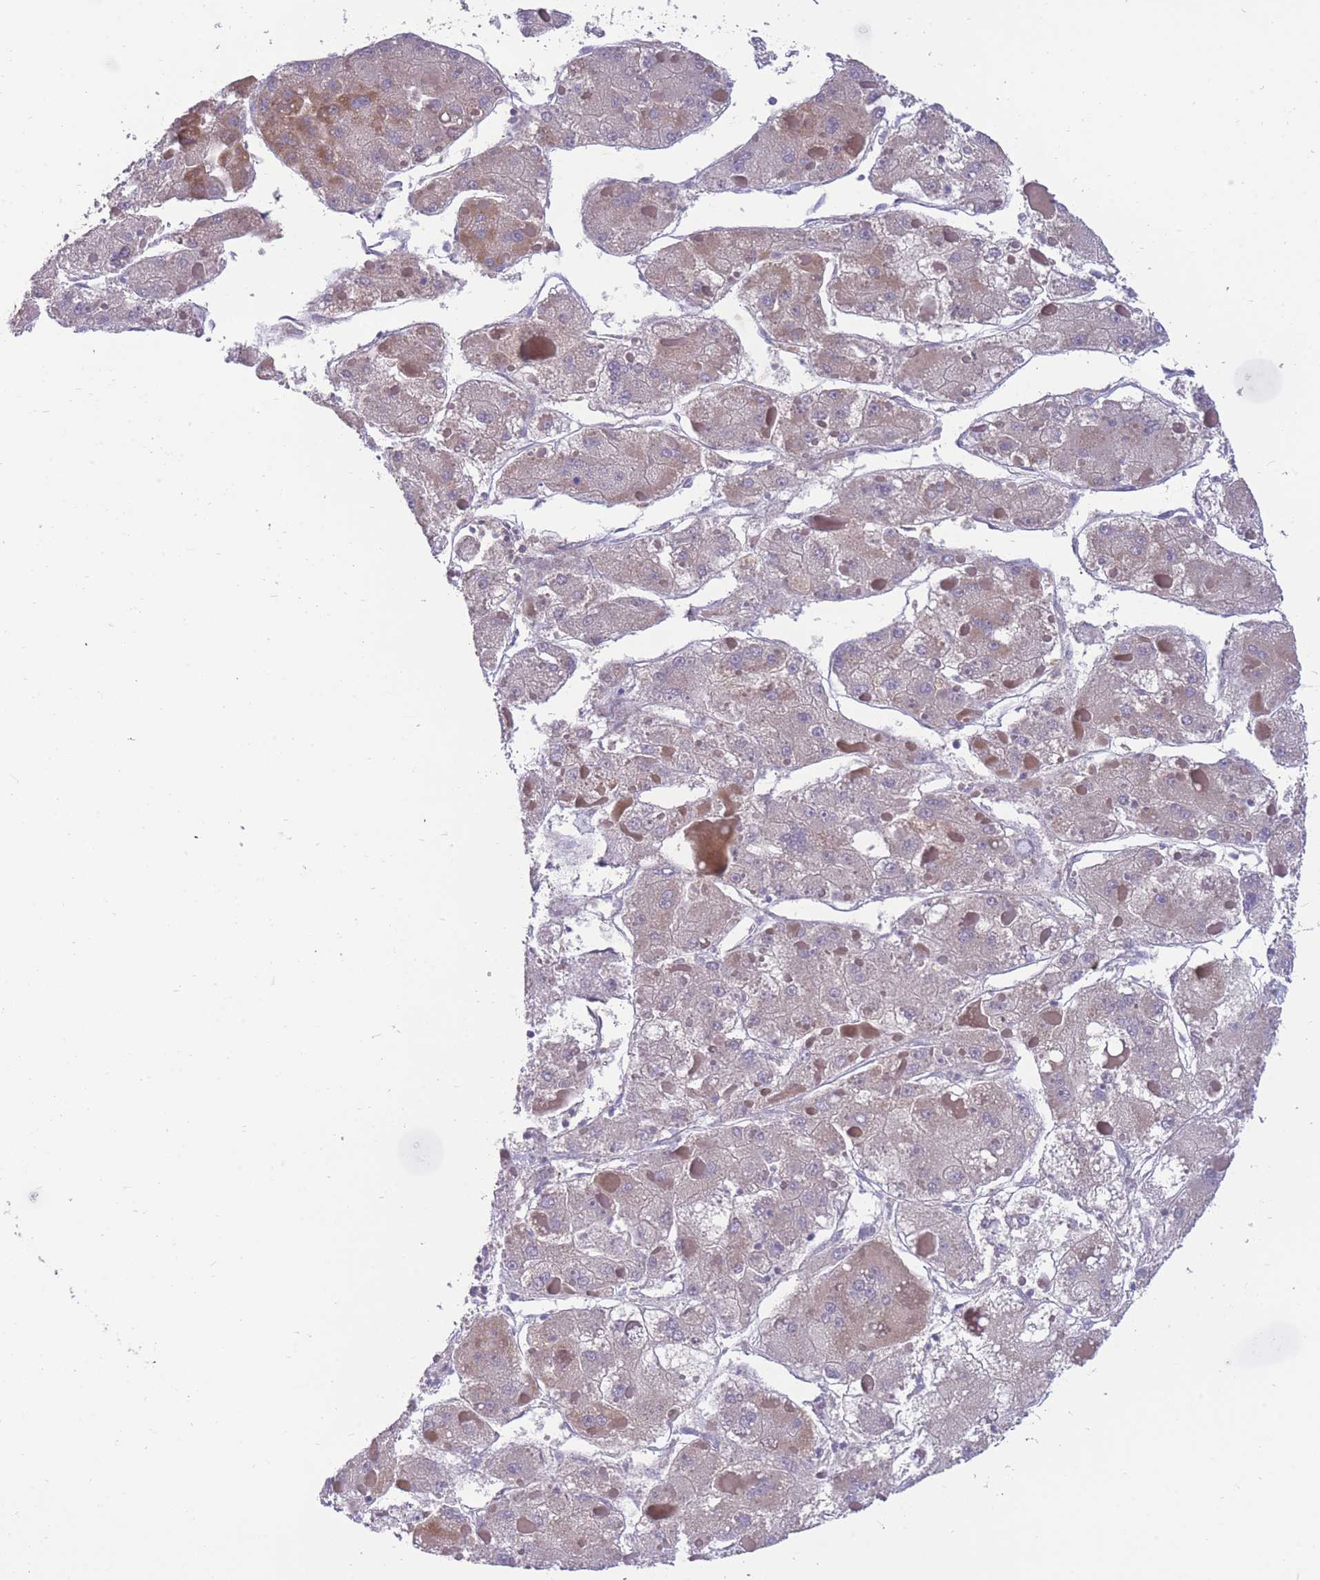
{"staining": {"intensity": "moderate", "quantity": "<25%", "location": "cytoplasmic/membranous"}, "tissue": "liver cancer", "cell_type": "Tumor cells", "image_type": "cancer", "snomed": [{"axis": "morphology", "description": "Carcinoma, Hepatocellular, NOS"}, {"axis": "topography", "description": "Liver"}], "caption": "An immunohistochemistry (IHC) micrograph of tumor tissue is shown. Protein staining in brown shows moderate cytoplasmic/membranous positivity in hepatocellular carcinoma (liver) within tumor cells.", "gene": "UBE2N", "patient": {"sex": "female", "age": 73}}